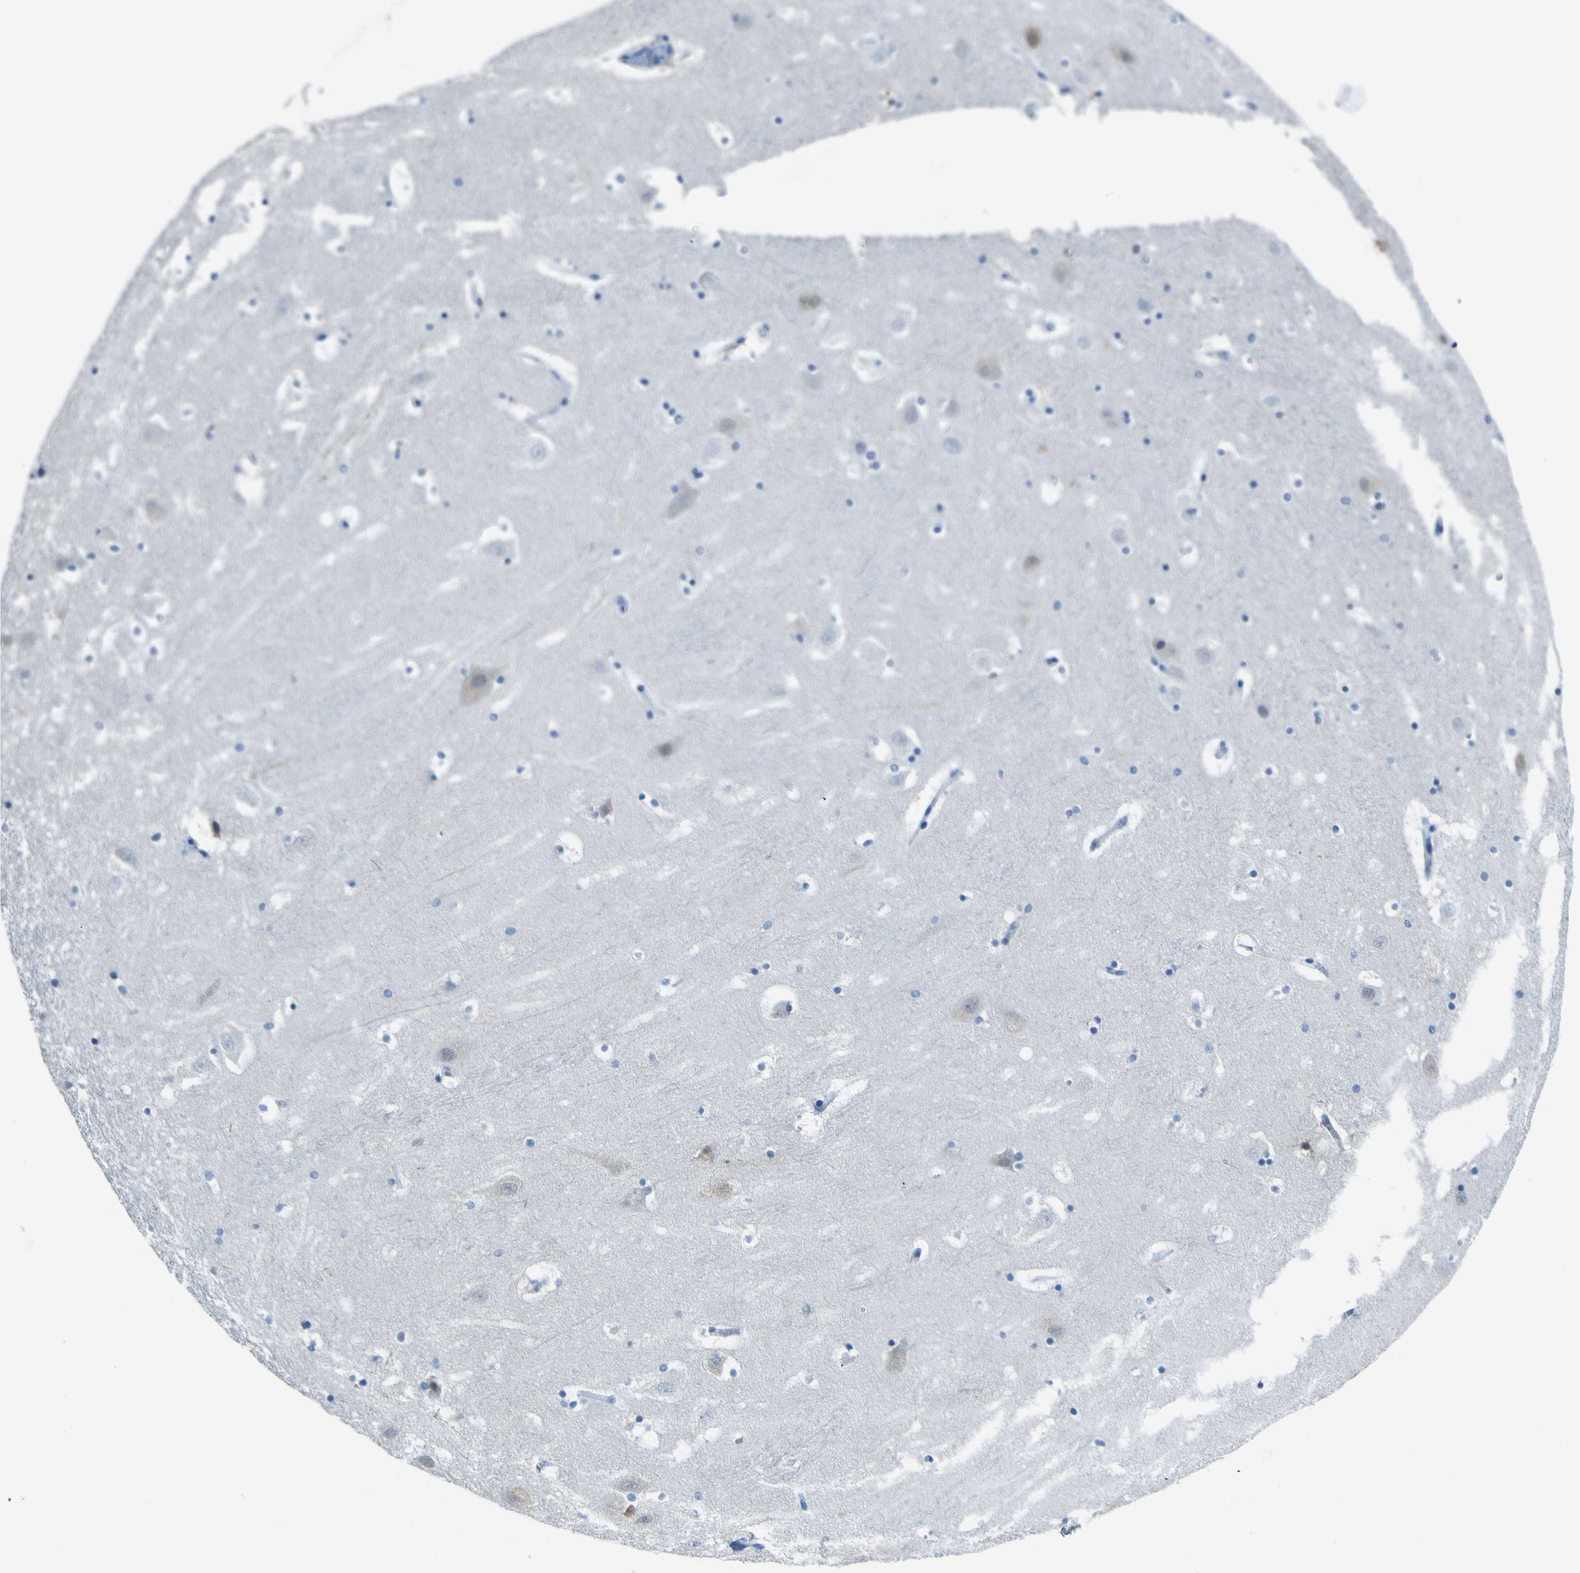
{"staining": {"intensity": "negative", "quantity": "none", "location": "none"}, "tissue": "hippocampus", "cell_type": "Glial cells", "image_type": "normal", "snomed": [{"axis": "morphology", "description": "Normal tissue, NOS"}, {"axis": "topography", "description": "Hippocampus"}], "caption": "Immunohistochemistry histopathology image of normal hippocampus: human hippocampus stained with DAB reveals no significant protein expression in glial cells. Nuclei are stained in blue.", "gene": "PHKG1", "patient": {"sex": "male", "age": 45}}